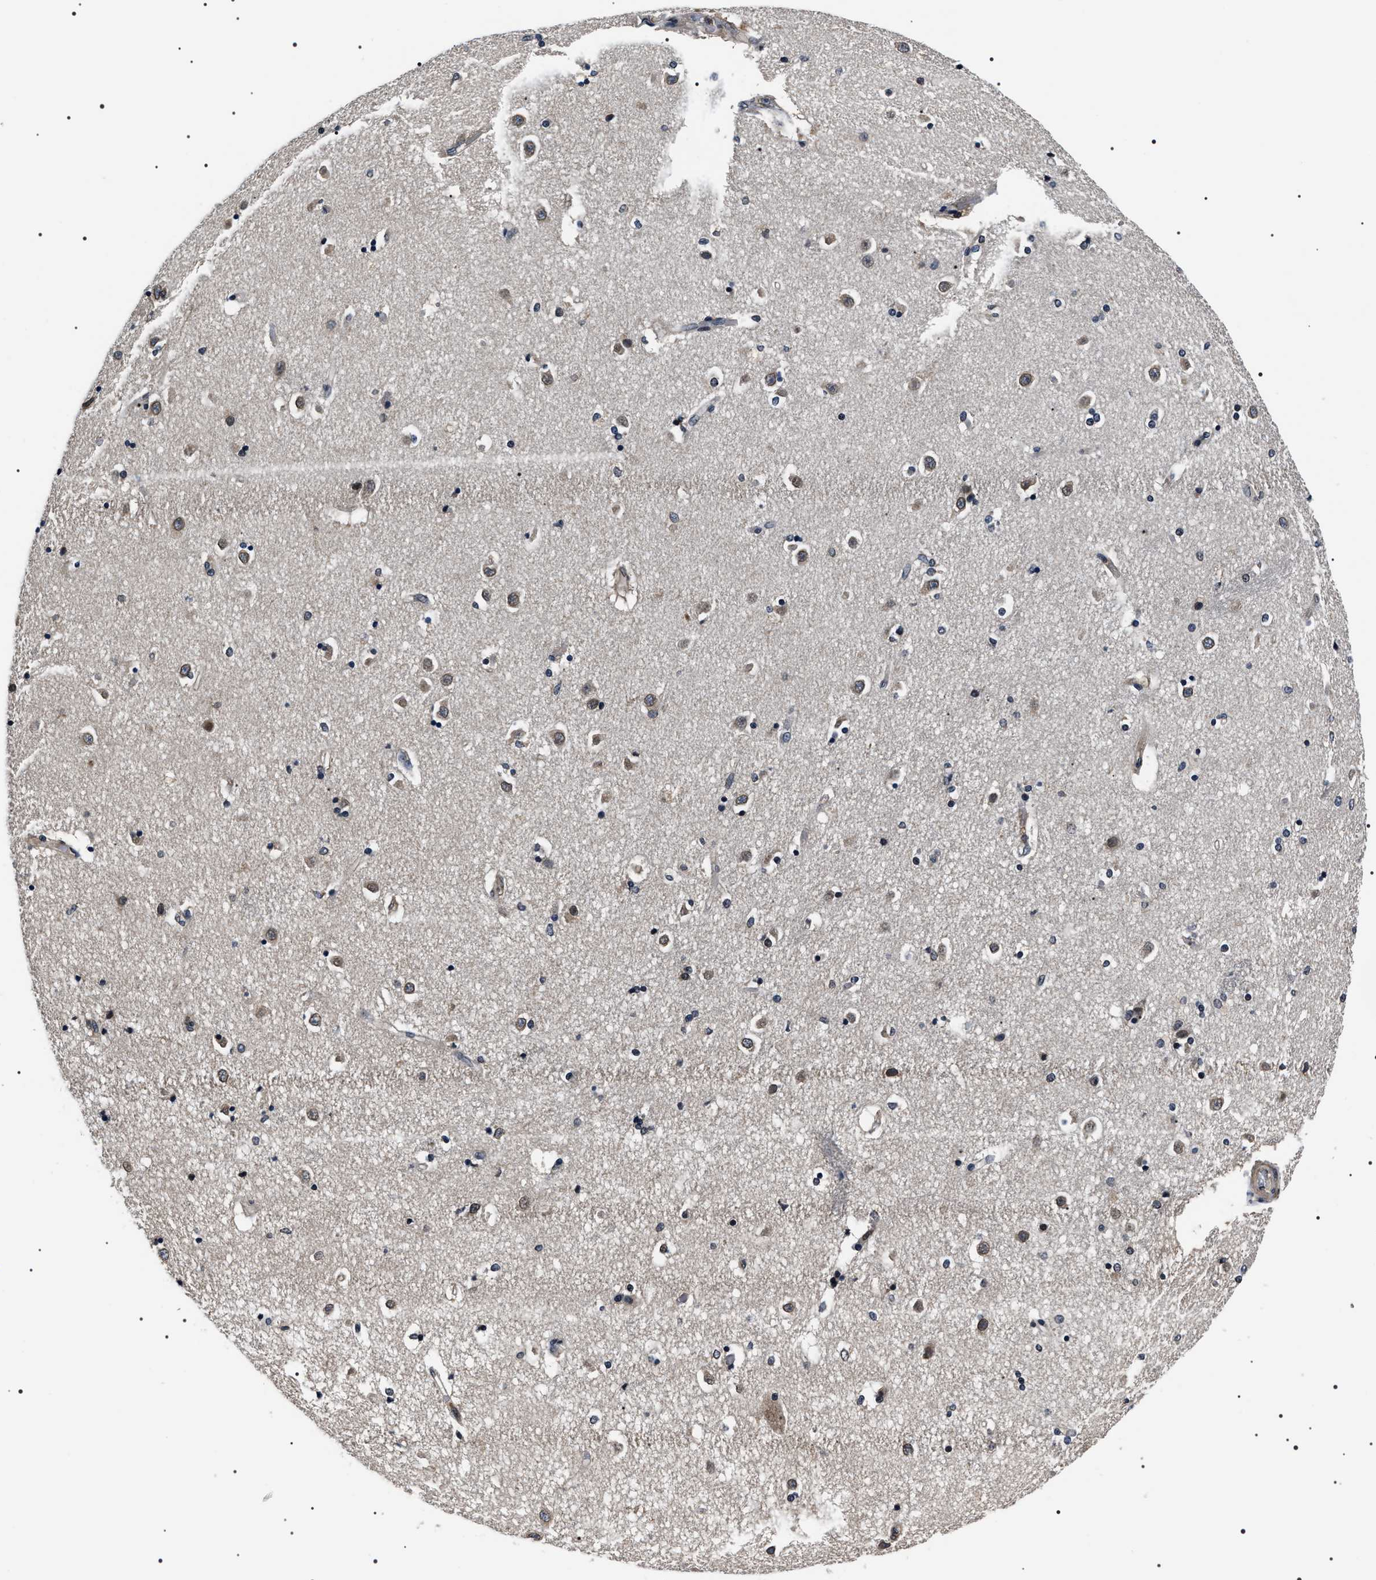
{"staining": {"intensity": "negative", "quantity": "none", "location": "none"}, "tissue": "caudate", "cell_type": "Glial cells", "image_type": "normal", "snomed": [{"axis": "morphology", "description": "Normal tissue, NOS"}, {"axis": "topography", "description": "Lateral ventricle wall"}], "caption": "Protein analysis of unremarkable caudate displays no significant expression in glial cells. The staining was performed using DAB (3,3'-diaminobenzidine) to visualize the protein expression in brown, while the nuclei were stained in blue with hematoxylin (Magnification: 20x).", "gene": "SIPA1", "patient": {"sex": "female", "age": 54}}